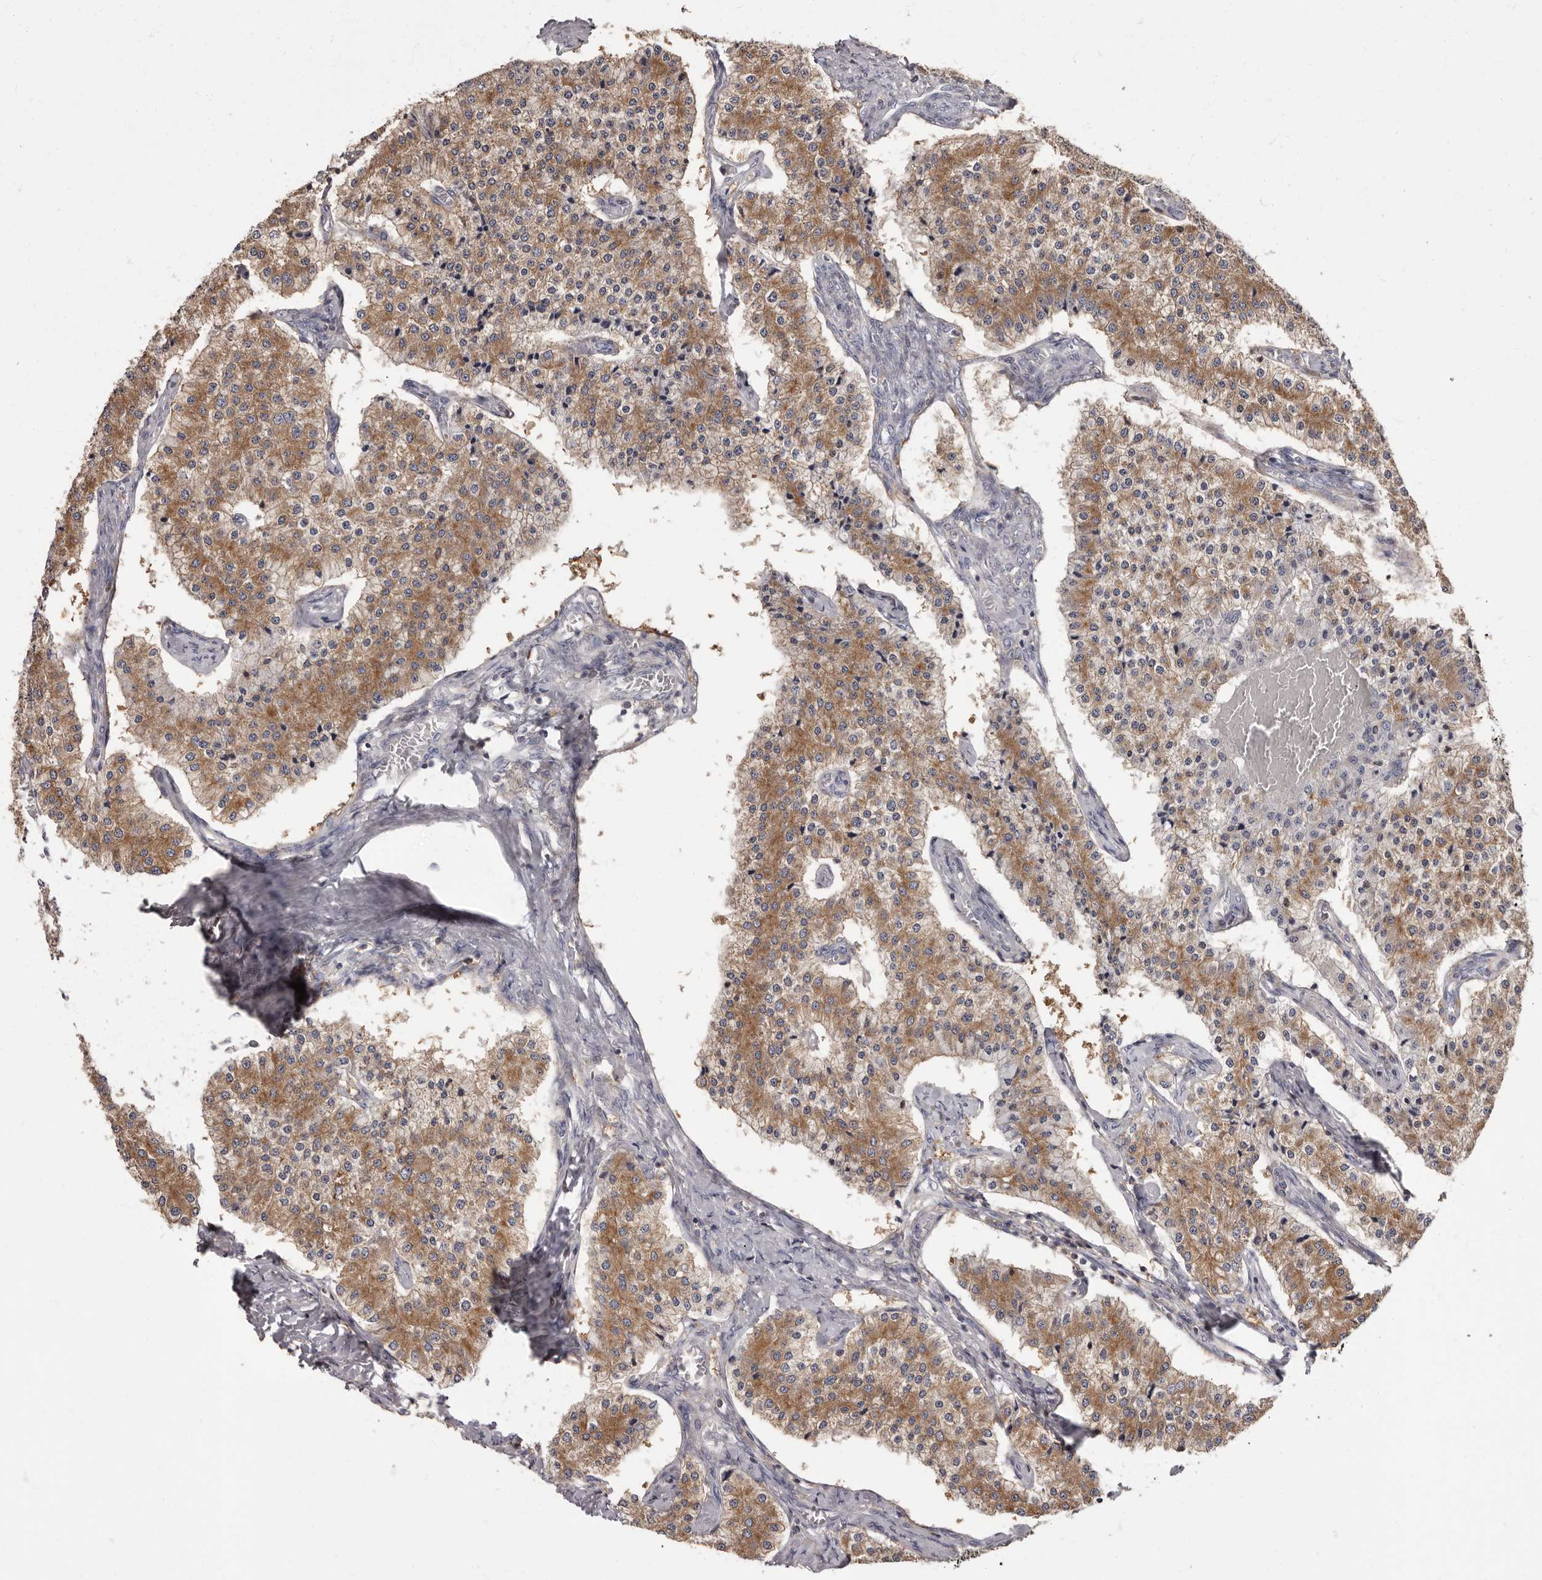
{"staining": {"intensity": "moderate", "quantity": ">75%", "location": "cytoplasmic/membranous"}, "tissue": "carcinoid", "cell_type": "Tumor cells", "image_type": "cancer", "snomed": [{"axis": "morphology", "description": "Carcinoid, malignant, NOS"}, {"axis": "topography", "description": "Colon"}], "caption": "High-magnification brightfield microscopy of carcinoid stained with DAB (3,3'-diaminobenzidine) (brown) and counterstained with hematoxylin (blue). tumor cells exhibit moderate cytoplasmic/membranous expression is seen in about>75% of cells.", "gene": "APEH", "patient": {"sex": "female", "age": 52}}